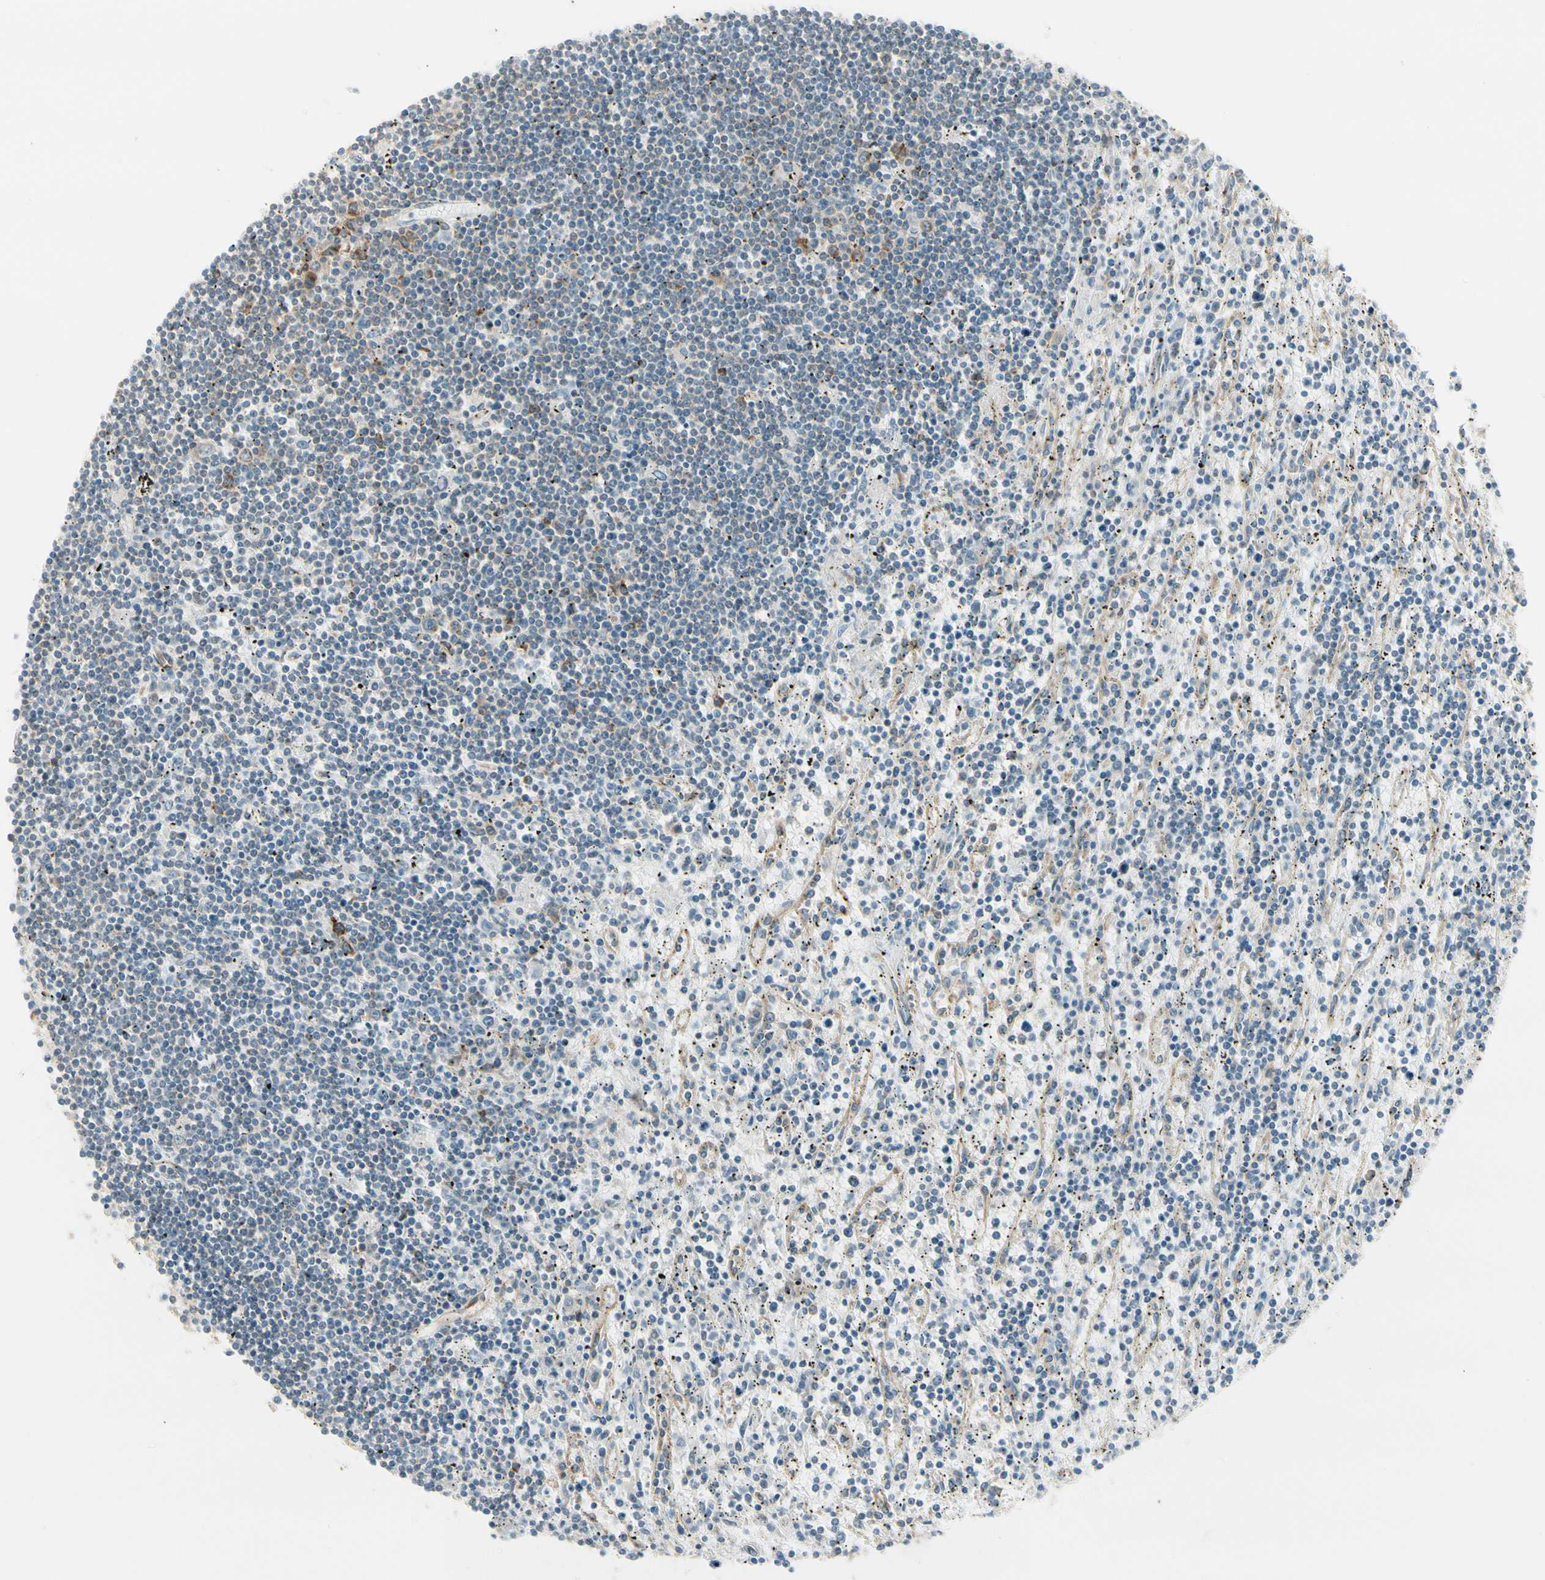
{"staining": {"intensity": "moderate", "quantity": "<25%", "location": "cytoplasmic/membranous"}, "tissue": "lymphoma", "cell_type": "Tumor cells", "image_type": "cancer", "snomed": [{"axis": "morphology", "description": "Malignant lymphoma, non-Hodgkin's type, Low grade"}, {"axis": "topography", "description": "Spleen"}], "caption": "Protein expression analysis of lymphoma demonstrates moderate cytoplasmic/membranous expression in about <25% of tumor cells. (IHC, brightfield microscopy, high magnification).", "gene": "AGFG1", "patient": {"sex": "male", "age": 76}}